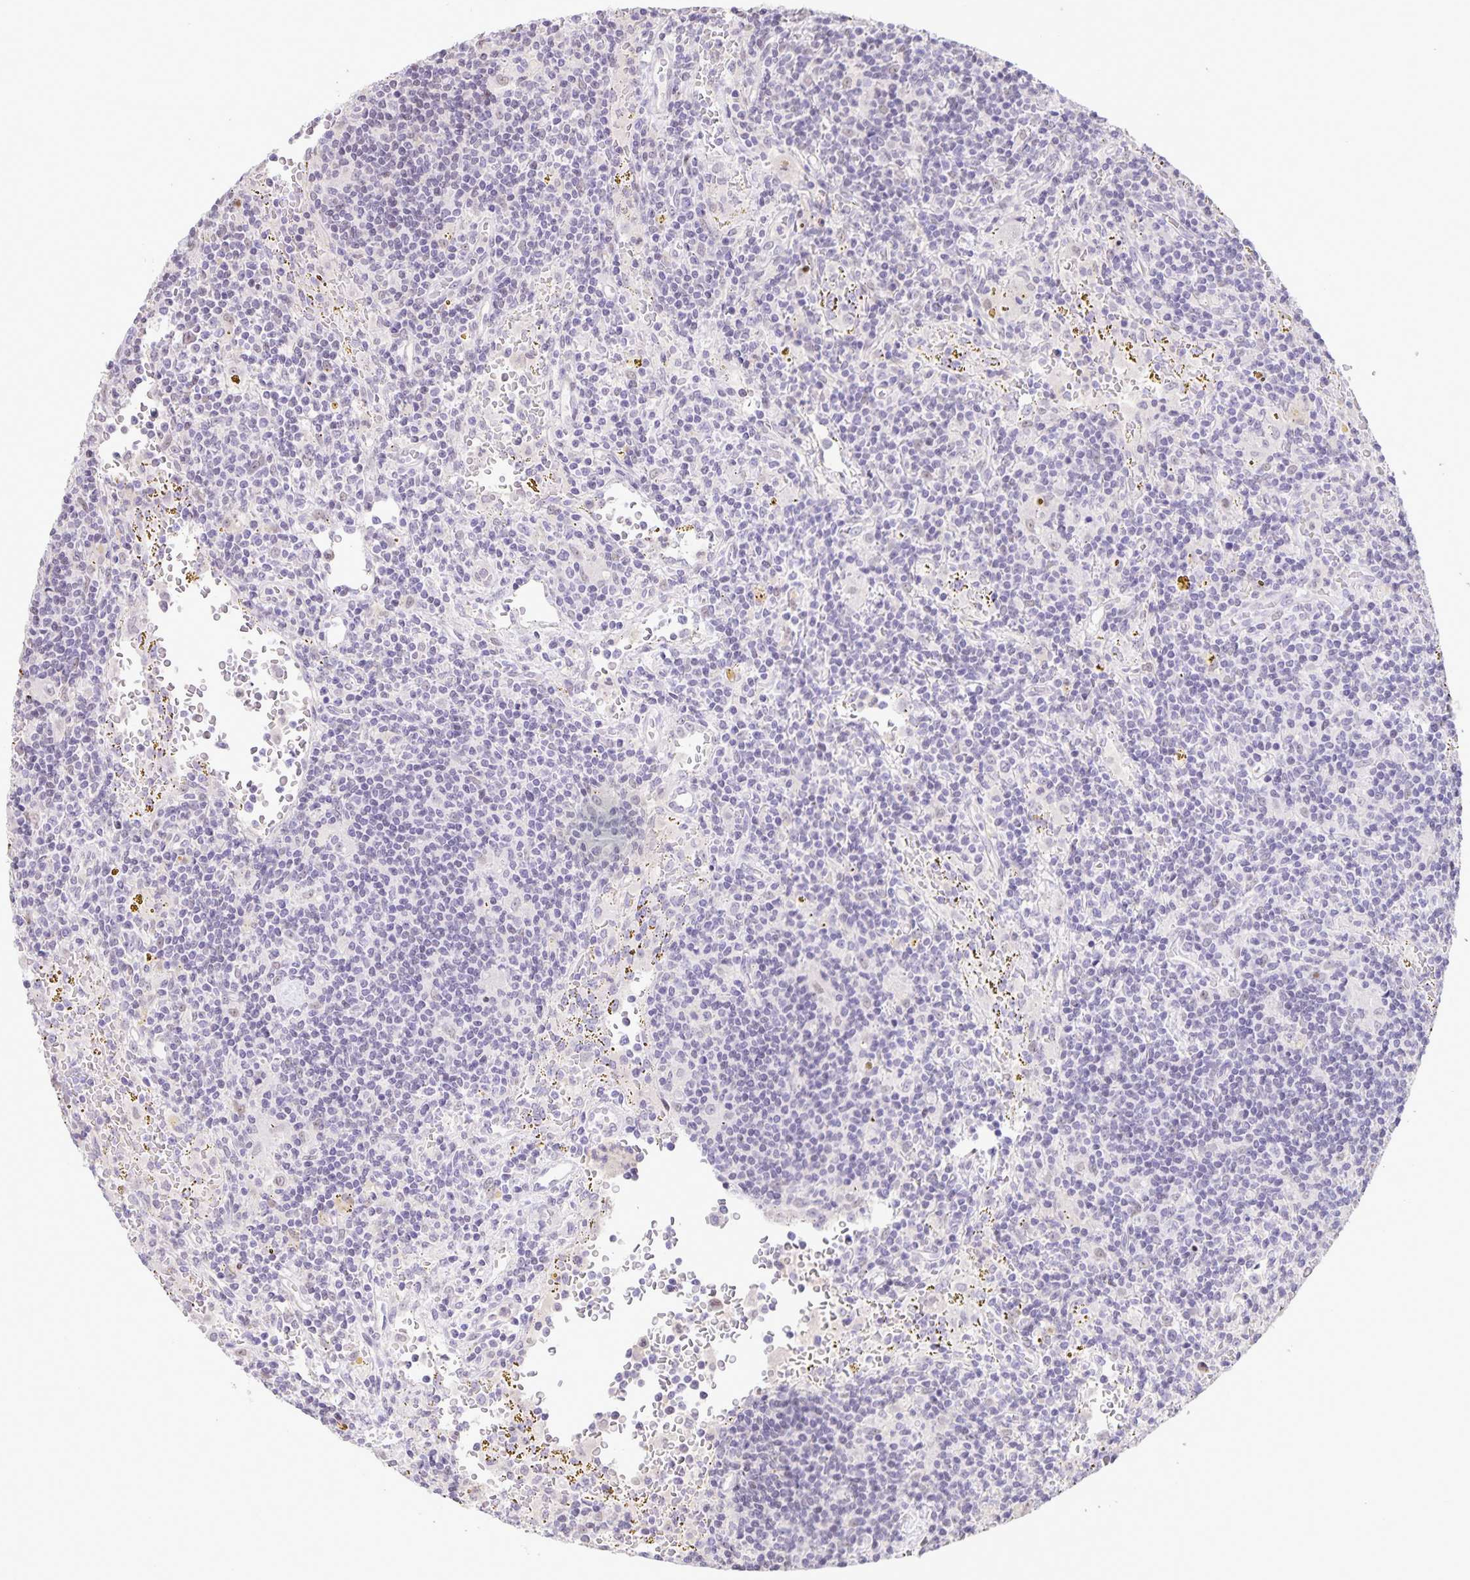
{"staining": {"intensity": "negative", "quantity": "none", "location": "none"}, "tissue": "lymphoma", "cell_type": "Tumor cells", "image_type": "cancer", "snomed": [{"axis": "morphology", "description": "Malignant lymphoma, non-Hodgkin's type, Low grade"}, {"axis": "topography", "description": "Spleen"}], "caption": "Protein analysis of malignant lymphoma, non-Hodgkin's type (low-grade) reveals no significant positivity in tumor cells.", "gene": "ONECUT2", "patient": {"sex": "female", "age": 70}}